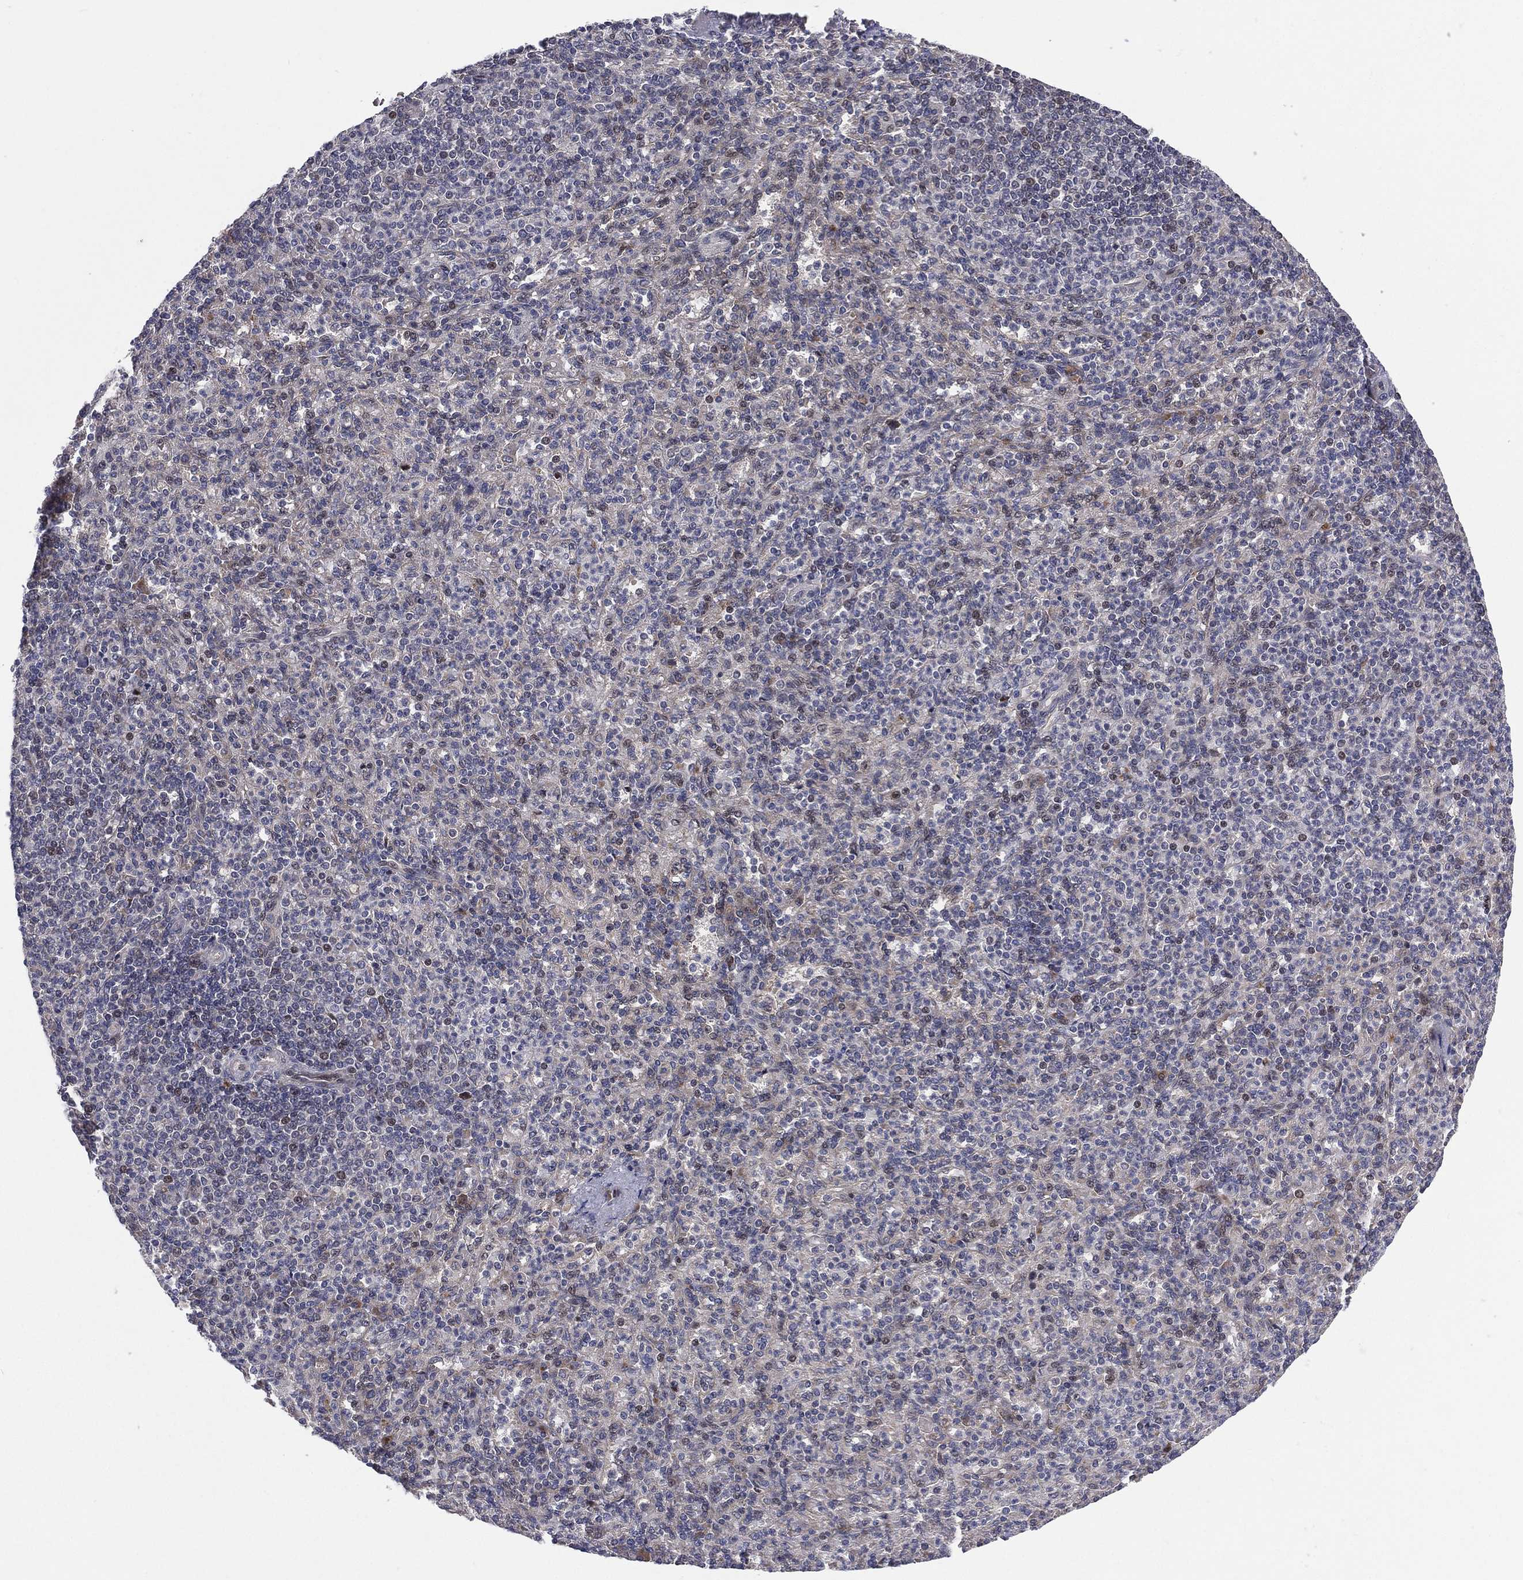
{"staining": {"intensity": "negative", "quantity": "none", "location": "none"}, "tissue": "spleen", "cell_type": "Cells in red pulp", "image_type": "normal", "snomed": [{"axis": "morphology", "description": "Normal tissue, NOS"}, {"axis": "topography", "description": "Spleen"}], "caption": "This histopathology image is of unremarkable spleen stained with immunohistochemistry (IHC) to label a protein in brown with the nuclei are counter-stained blue. There is no staining in cells in red pulp.", "gene": "UTP14A", "patient": {"sex": "female", "age": 74}}